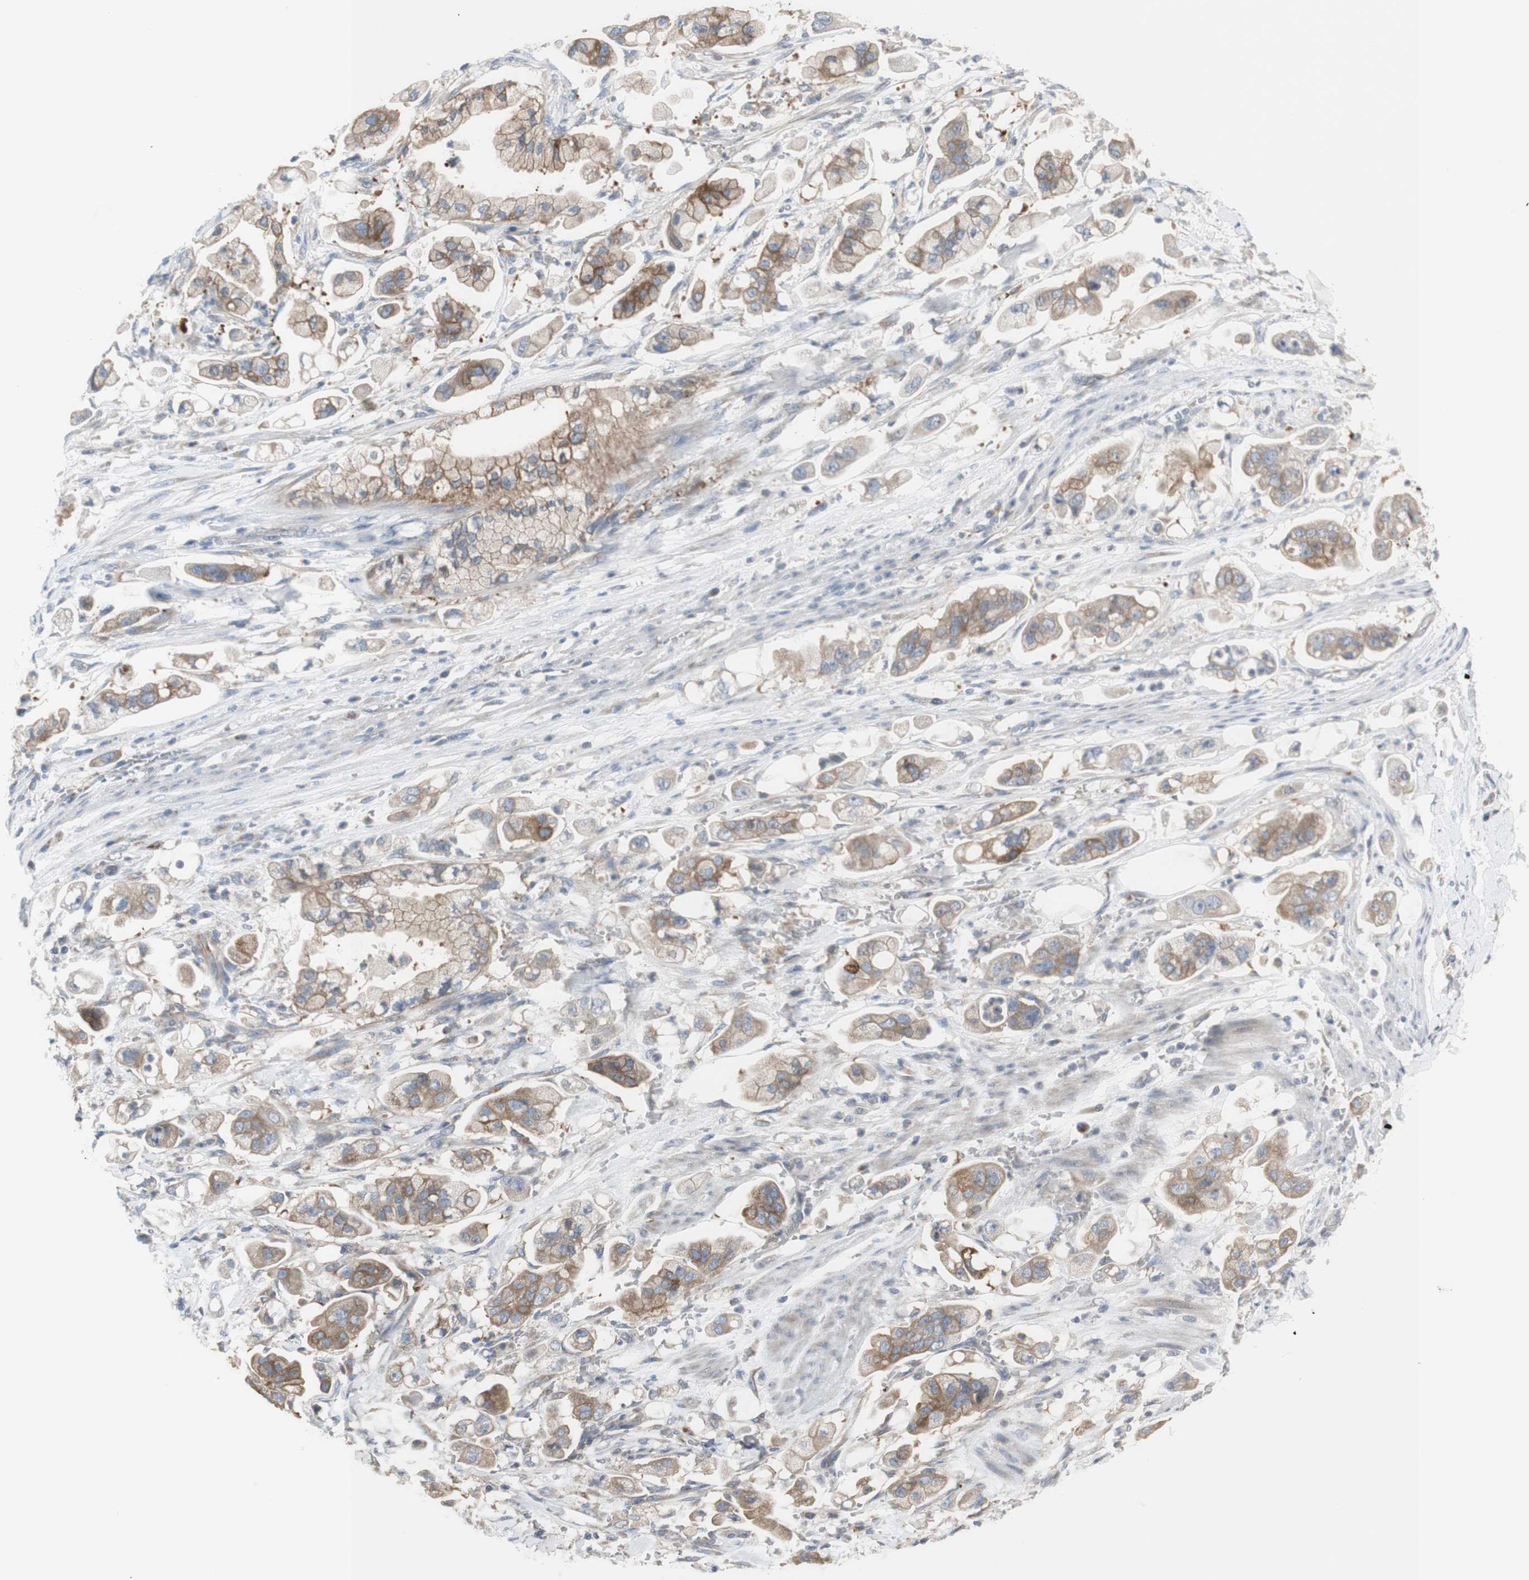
{"staining": {"intensity": "weak", "quantity": "25%-75%", "location": "cytoplasmic/membranous"}, "tissue": "stomach cancer", "cell_type": "Tumor cells", "image_type": "cancer", "snomed": [{"axis": "morphology", "description": "Adenocarcinoma, NOS"}, {"axis": "topography", "description": "Stomach"}], "caption": "Immunohistochemistry (IHC) of adenocarcinoma (stomach) displays low levels of weak cytoplasmic/membranous positivity in approximately 25%-75% of tumor cells.", "gene": "C3orf52", "patient": {"sex": "male", "age": 62}}